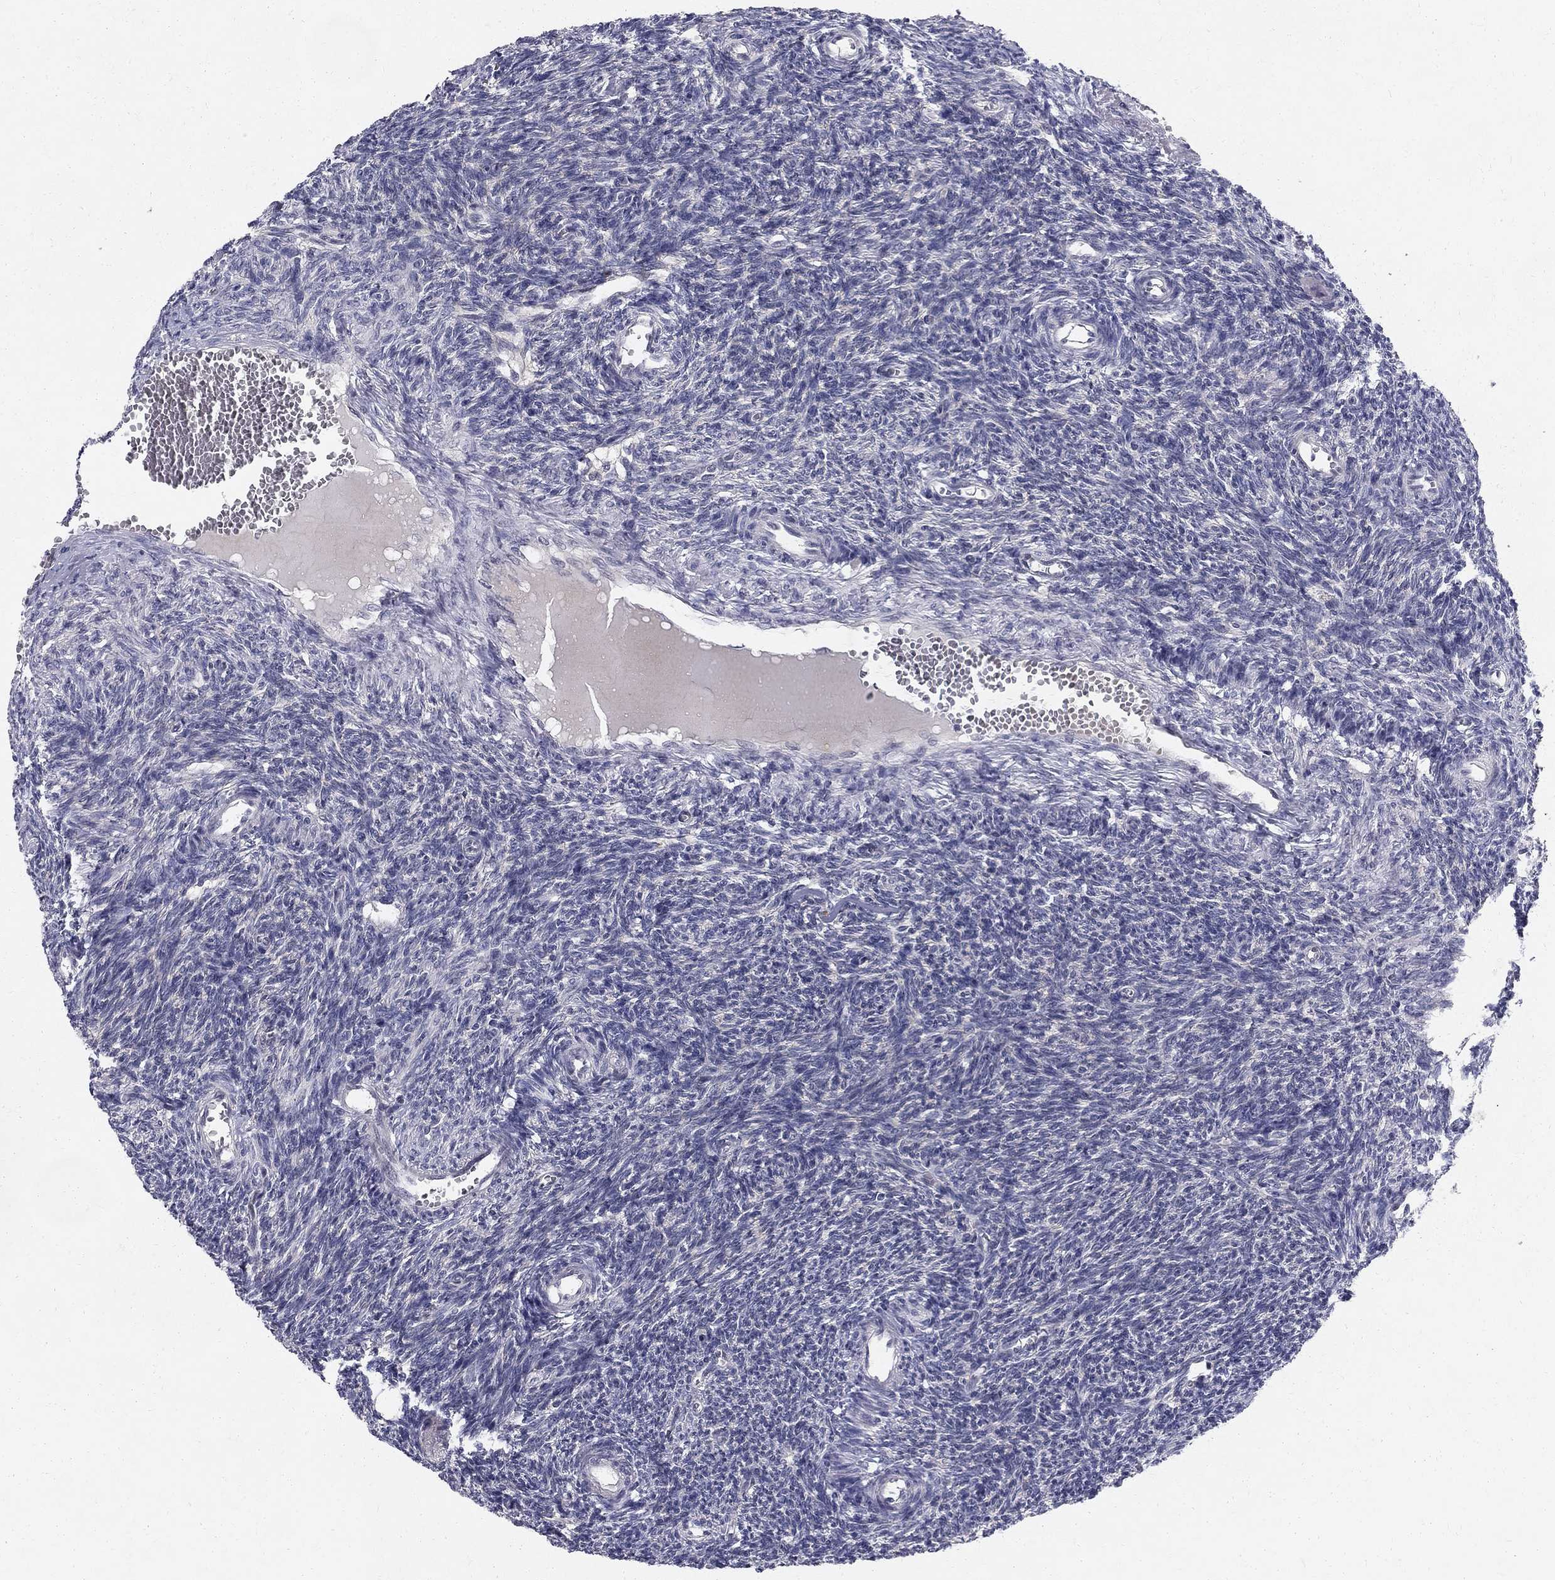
{"staining": {"intensity": "negative", "quantity": "none", "location": "none"}, "tissue": "ovary", "cell_type": "Ovarian stroma cells", "image_type": "normal", "snomed": [{"axis": "morphology", "description": "Normal tissue, NOS"}, {"axis": "topography", "description": "Ovary"}], "caption": "Image shows no significant protein positivity in ovarian stroma cells of unremarkable ovary.", "gene": "CLIC6", "patient": {"sex": "female", "age": 27}}